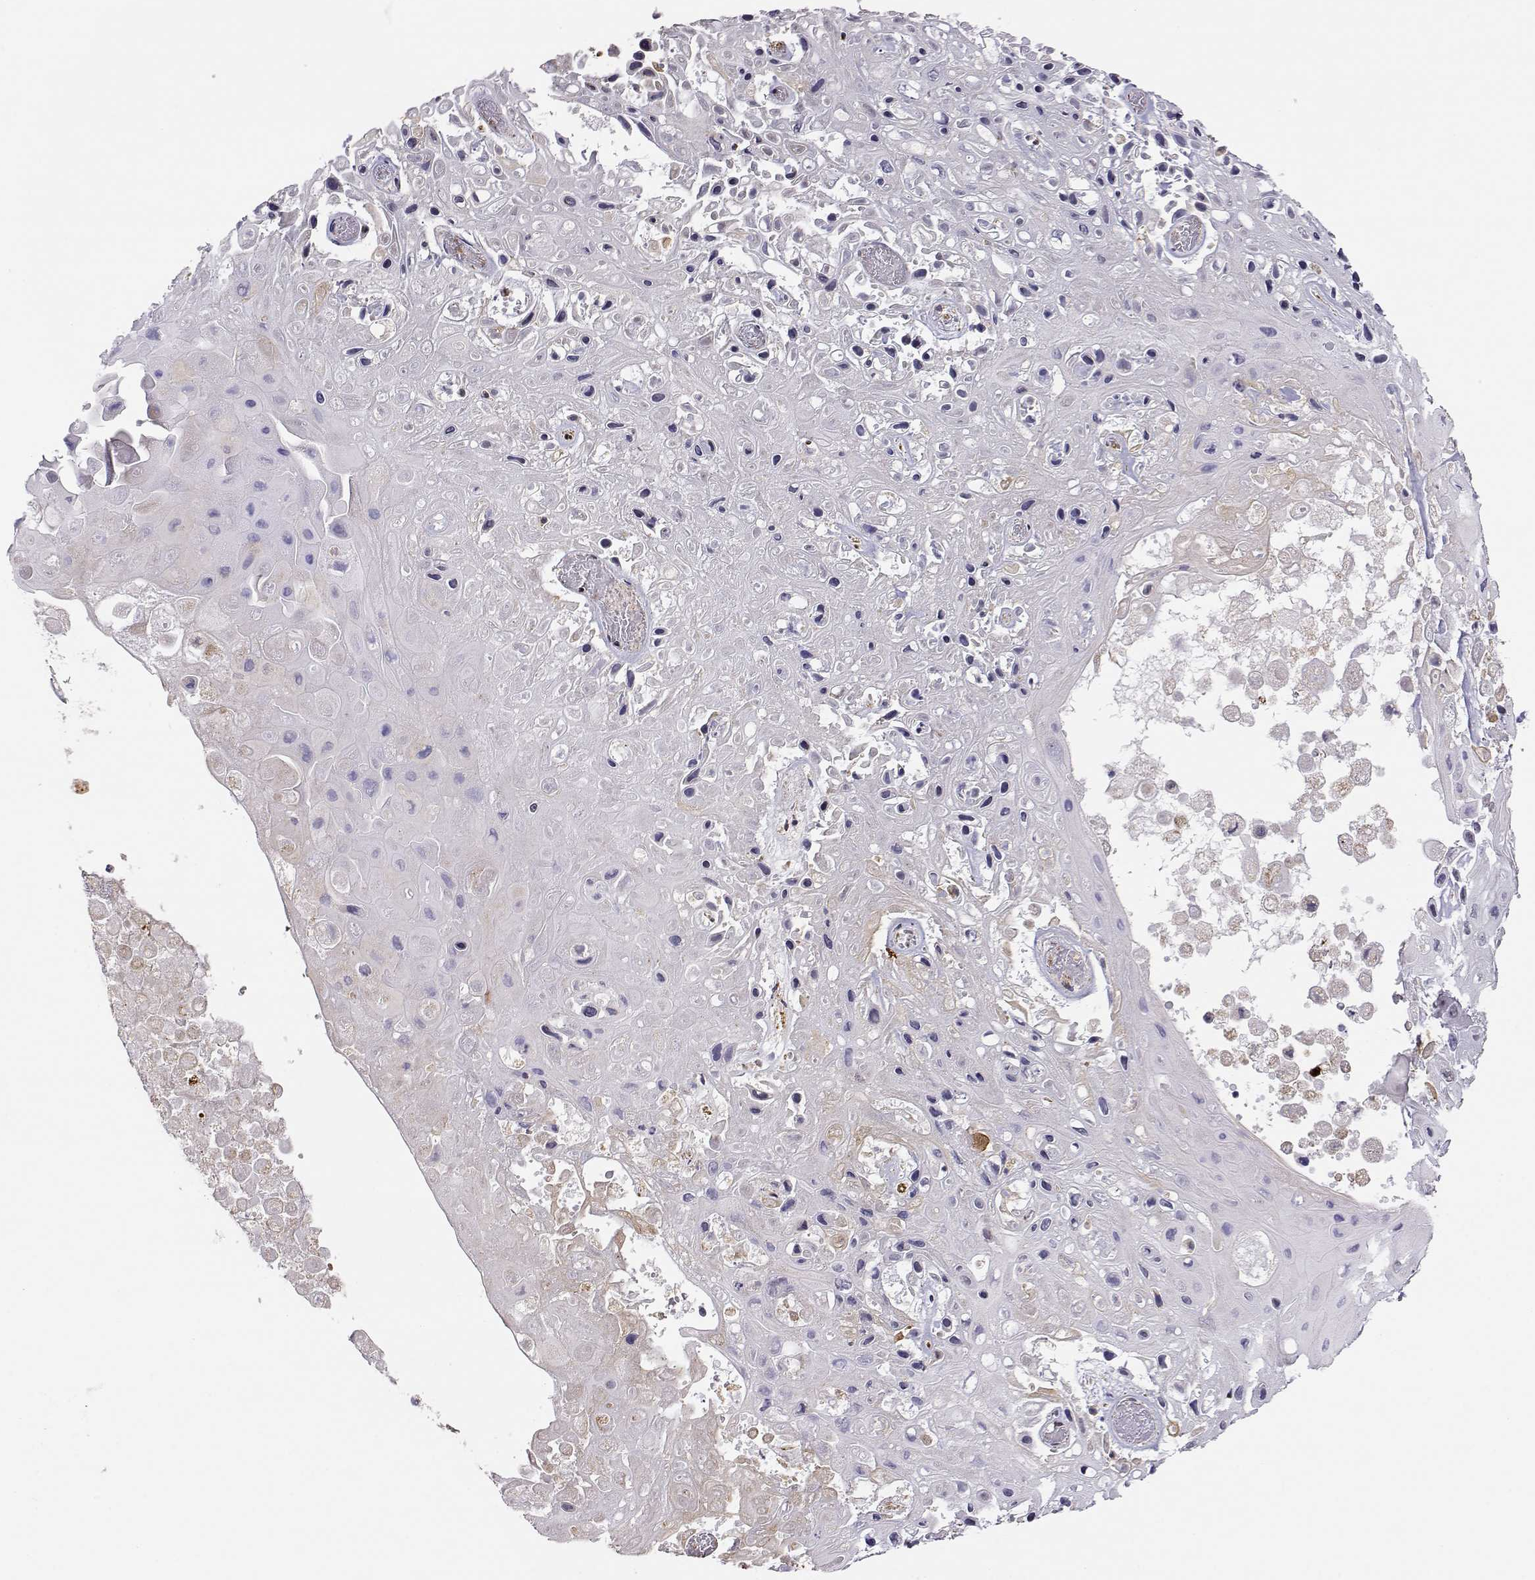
{"staining": {"intensity": "negative", "quantity": "none", "location": "none"}, "tissue": "skin cancer", "cell_type": "Tumor cells", "image_type": "cancer", "snomed": [{"axis": "morphology", "description": "Squamous cell carcinoma, NOS"}, {"axis": "topography", "description": "Skin"}], "caption": "Squamous cell carcinoma (skin) was stained to show a protein in brown. There is no significant staining in tumor cells.", "gene": "EXOG", "patient": {"sex": "male", "age": 82}}